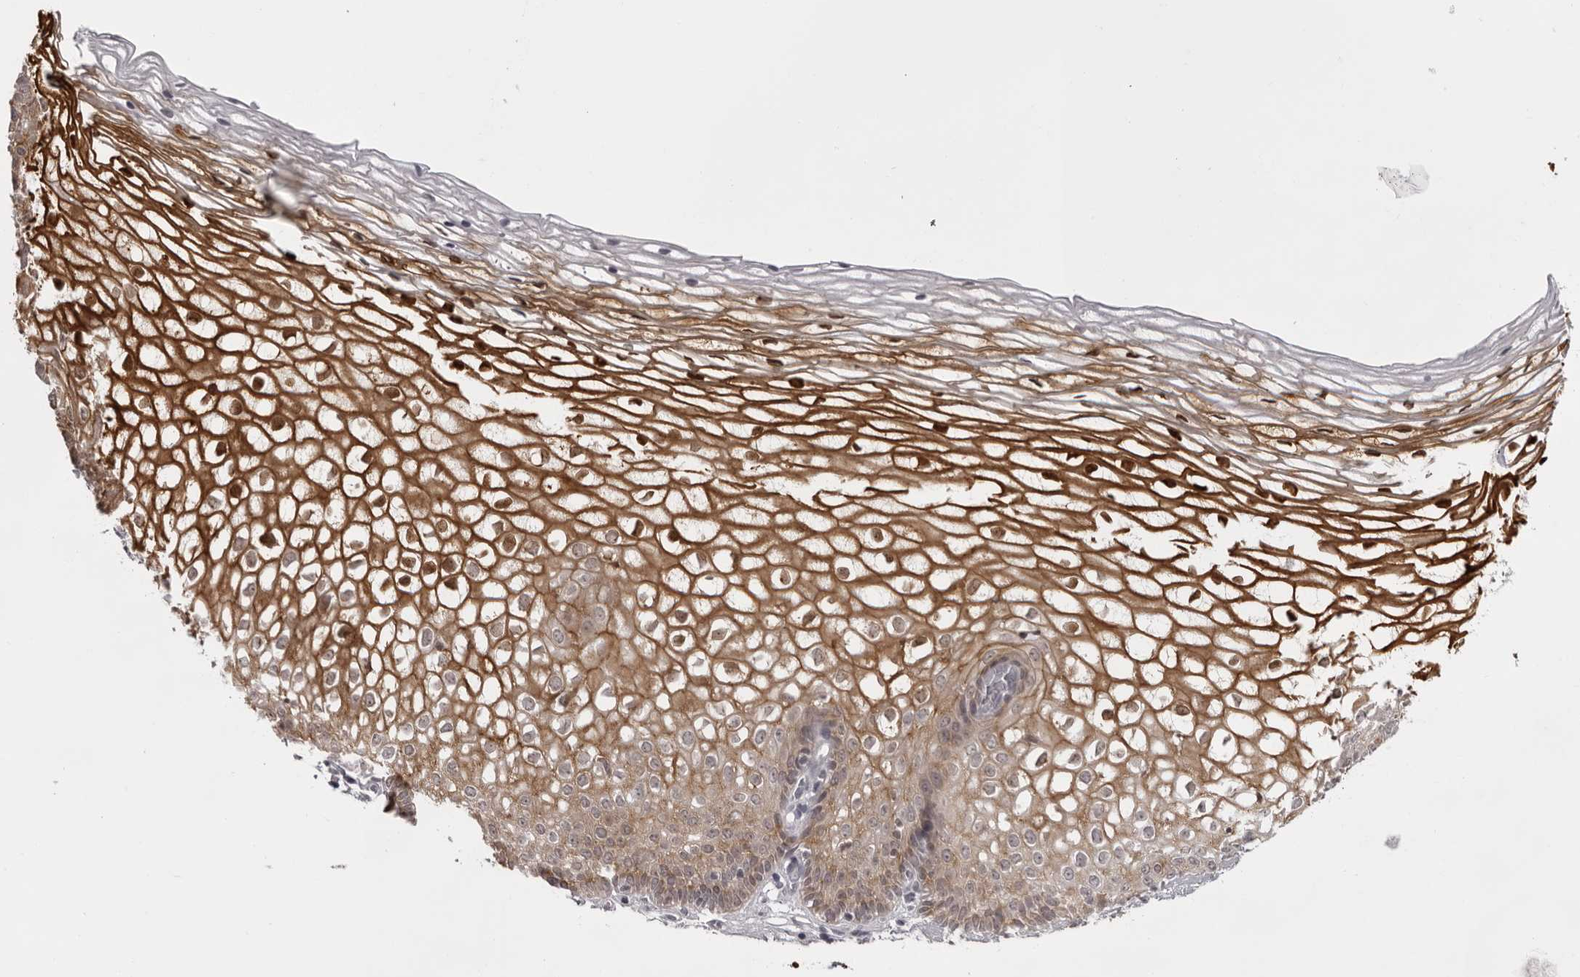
{"staining": {"intensity": "negative", "quantity": "none", "location": "none"}, "tissue": "cervix", "cell_type": "Glandular cells", "image_type": "normal", "snomed": [{"axis": "morphology", "description": "Normal tissue, NOS"}, {"axis": "topography", "description": "Cervix"}], "caption": "Human cervix stained for a protein using immunohistochemistry displays no positivity in glandular cells.", "gene": "NUDT18", "patient": {"sex": "female", "age": 27}}